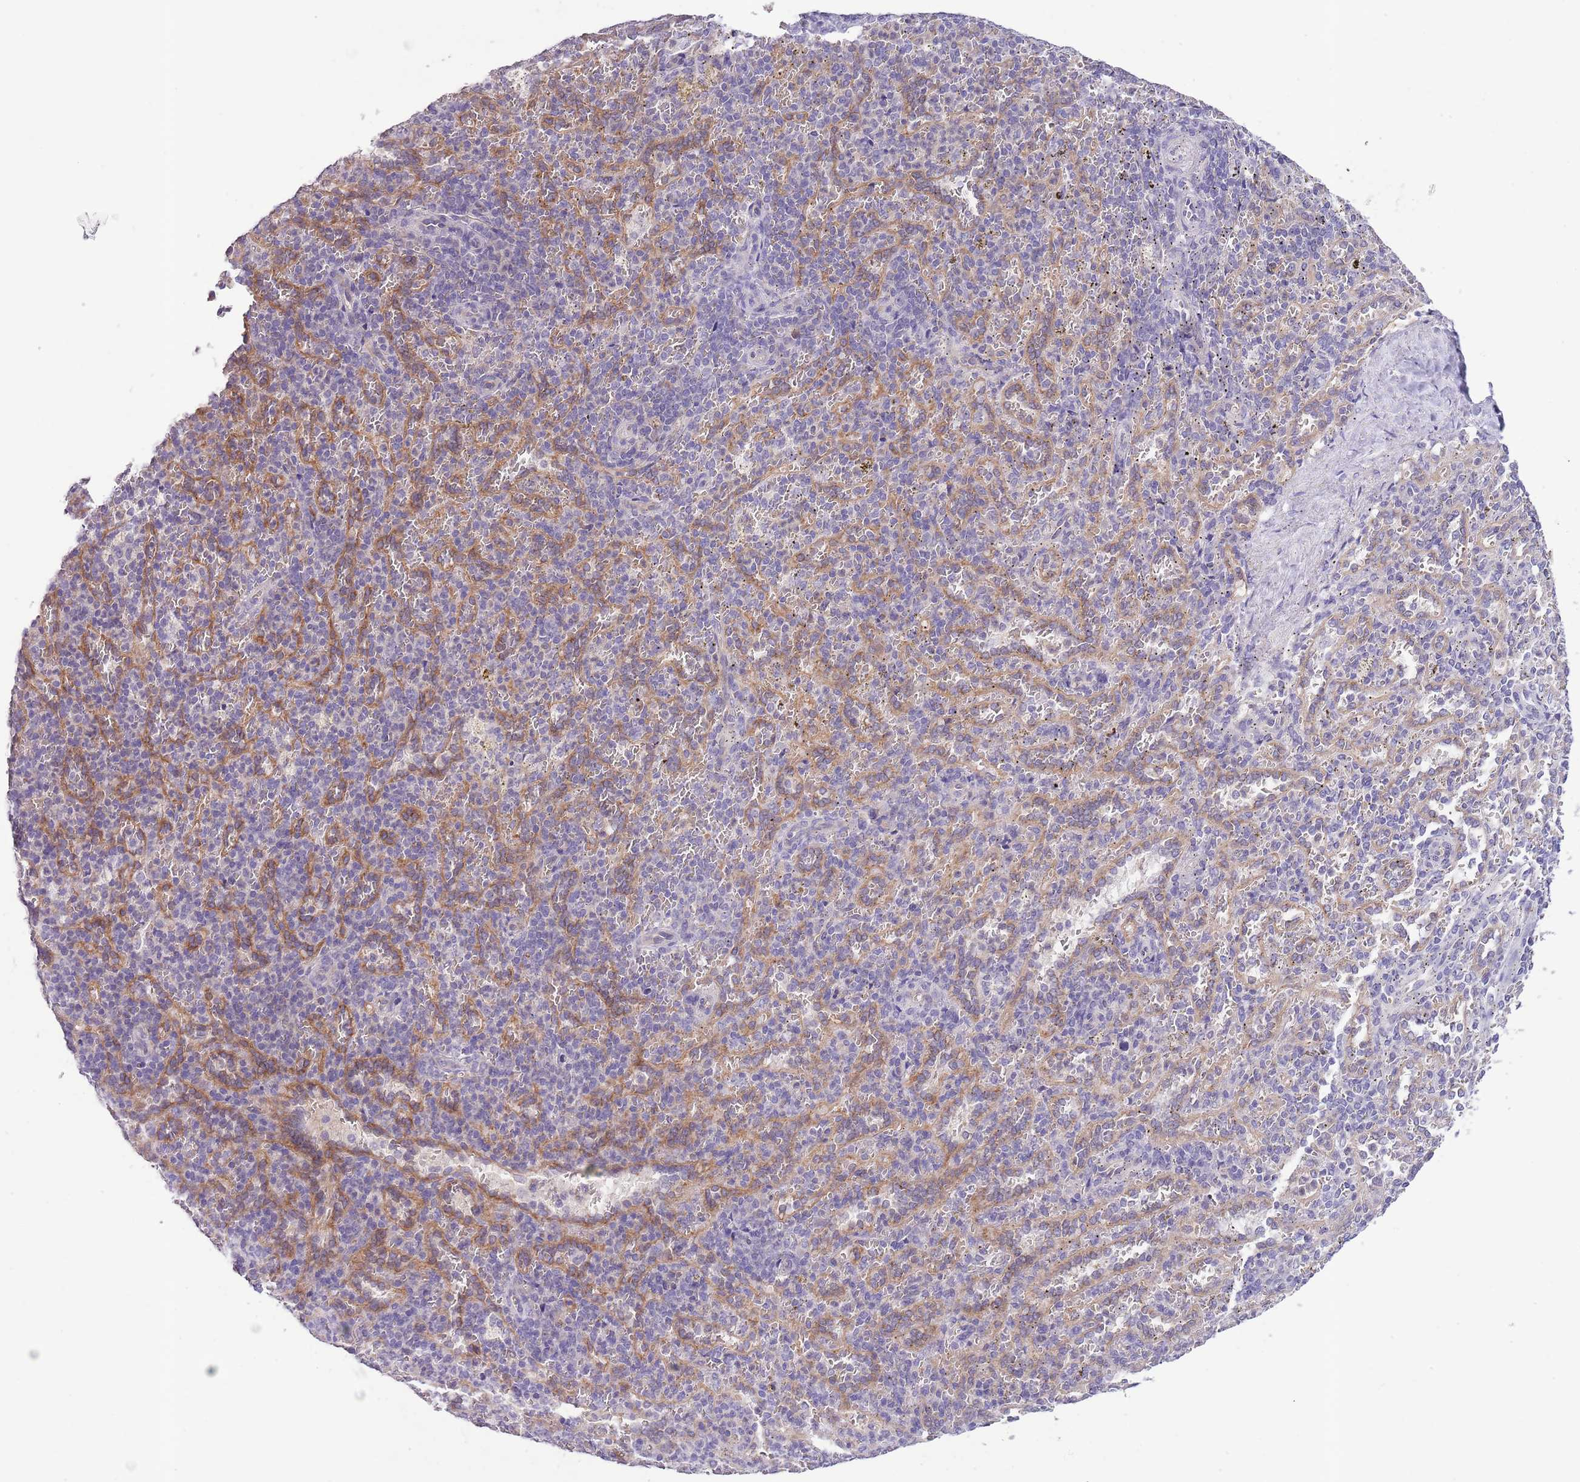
{"staining": {"intensity": "negative", "quantity": "none", "location": "none"}, "tissue": "spleen", "cell_type": "Cells in red pulp", "image_type": "normal", "snomed": [{"axis": "morphology", "description": "Normal tissue, NOS"}, {"axis": "topography", "description": "Spleen"}], "caption": "Immunohistochemistry of benign human spleen shows no expression in cells in red pulp. (DAB (3,3'-diaminobenzidine) IHC visualized using brightfield microscopy, high magnification).", "gene": "ZNF658", "patient": {"sex": "female", "age": 21}}